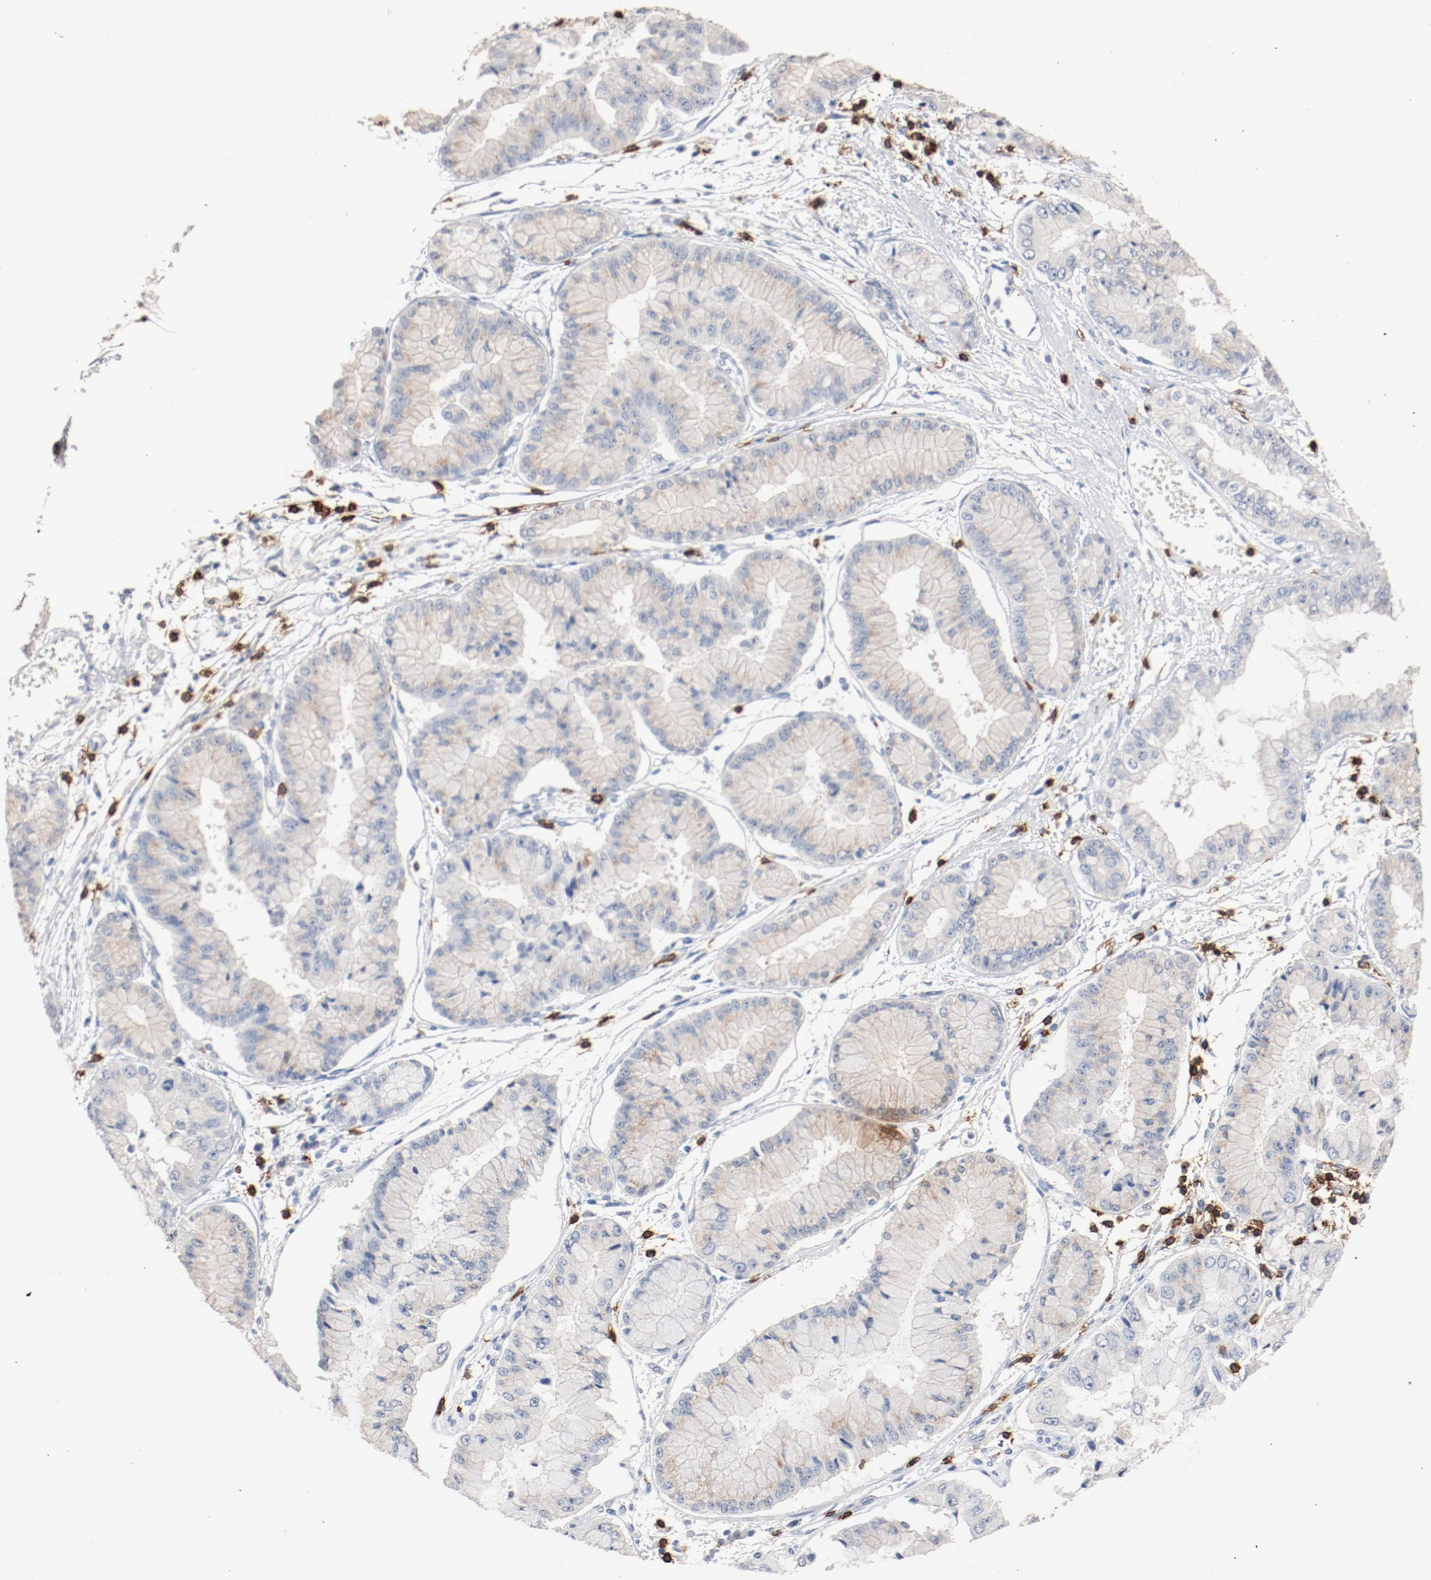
{"staining": {"intensity": "negative", "quantity": "none", "location": "none"}, "tissue": "liver cancer", "cell_type": "Tumor cells", "image_type": "cancer", "snomed": [{"axis": "morphology", "description": "Cholangiocarcinoma"}, {"axis": "topography", "description": "Liver"}], "caption": "This is an IHC histopathology image of human liver cancer (cholangiocarcinoma). There is no staining in tumor cells.", "gene": "CD247", "patient": {"sex": "female", "age": 79}}